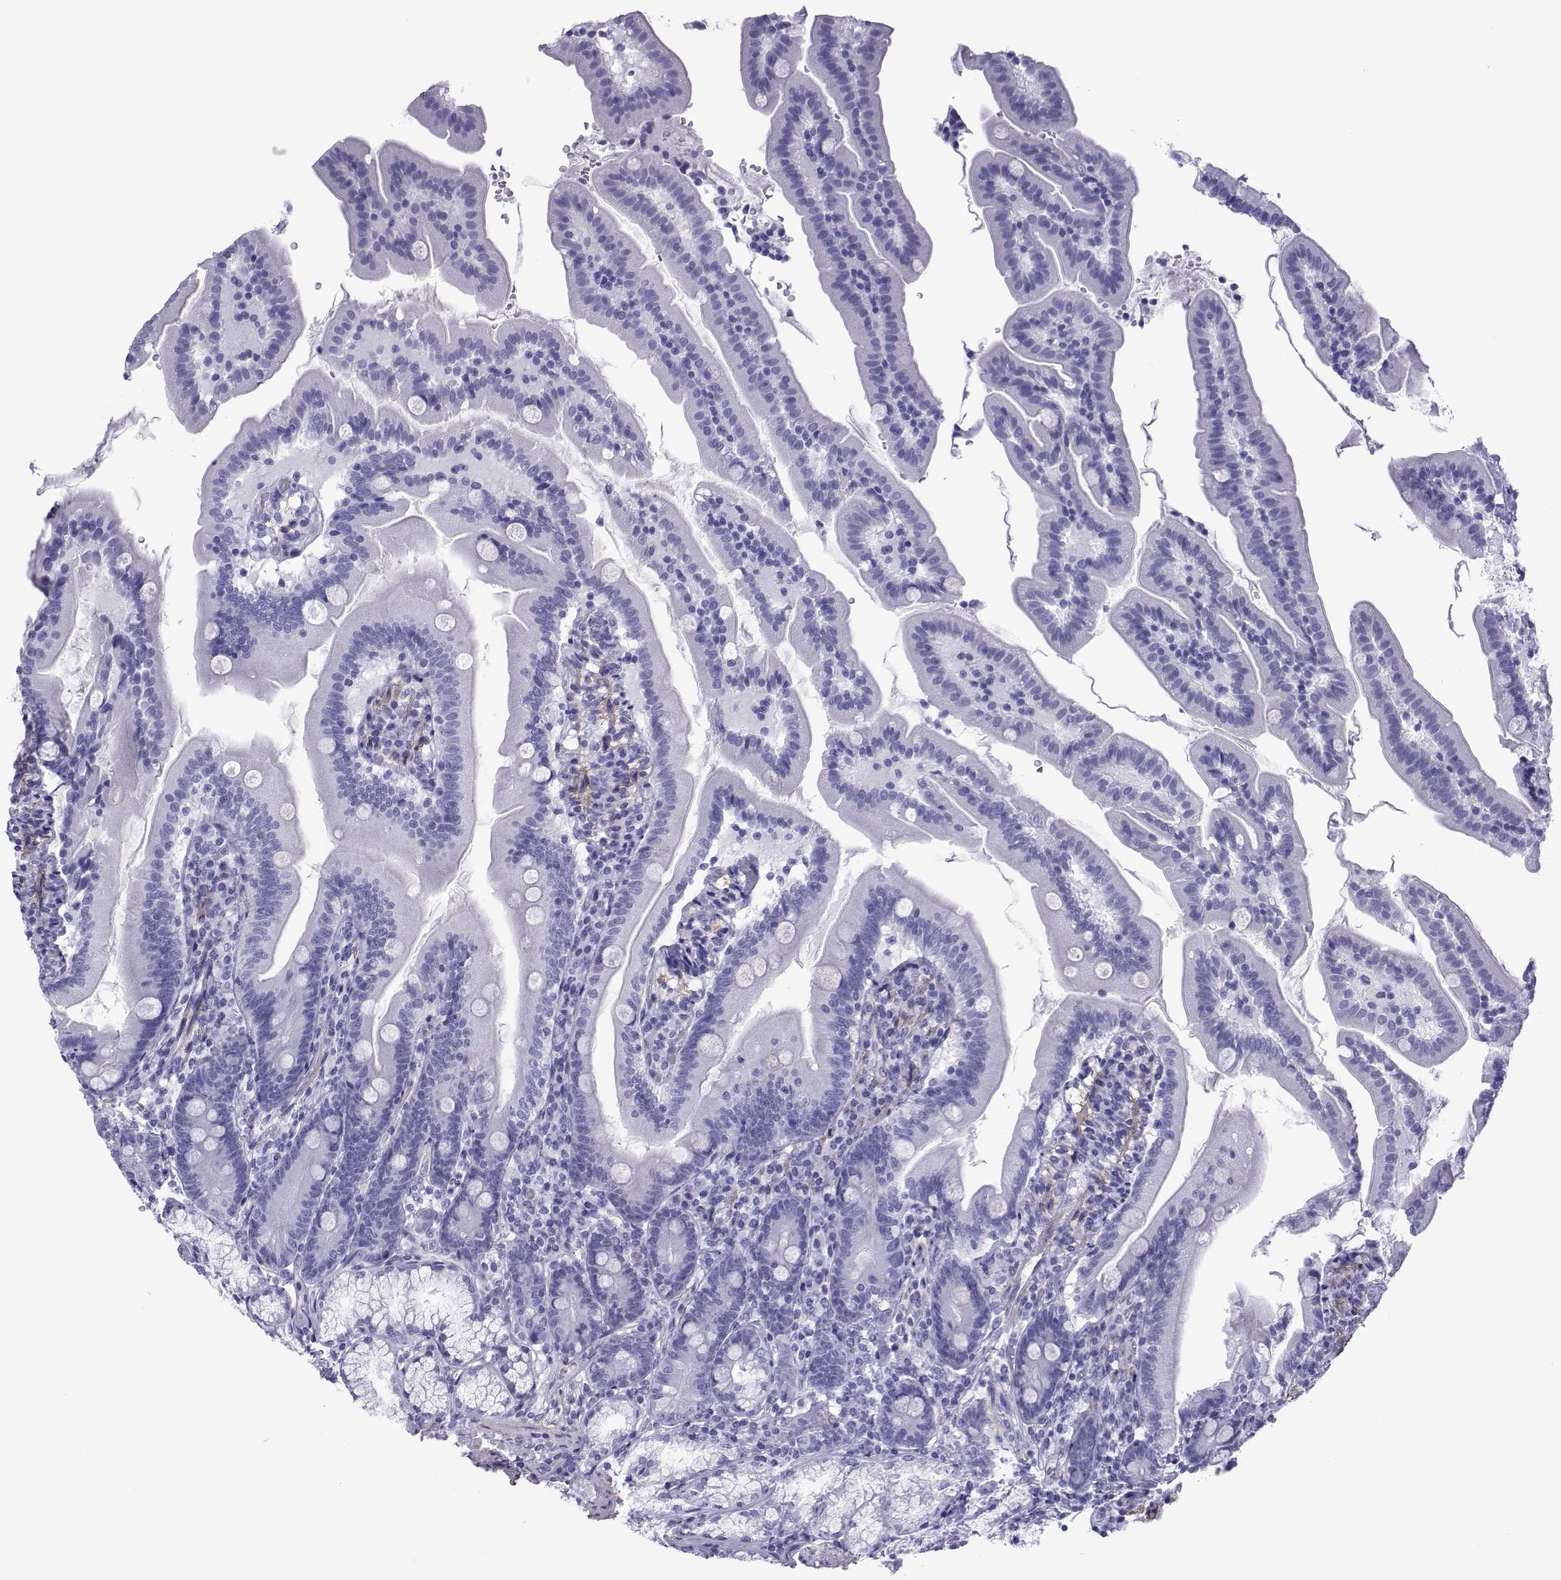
{"staining": {"intensity": "negative", "quantity": "none", "location": "none"}, "tissue": "duodenum", "cell_type": "Glandular cells", "image_type": "normal", "snomed": [{"axis": "morphology", "description": "Normal tissue, NOS"}, {"axis": "topography", "description": "Duodenum"}], "caption": "Glandular cells are negative for brown protein staining in normal duodenum. (DAB IHC, high magnification).", "gene": "SPANXA1", "patient": {"sex": "female", "age": 67}}